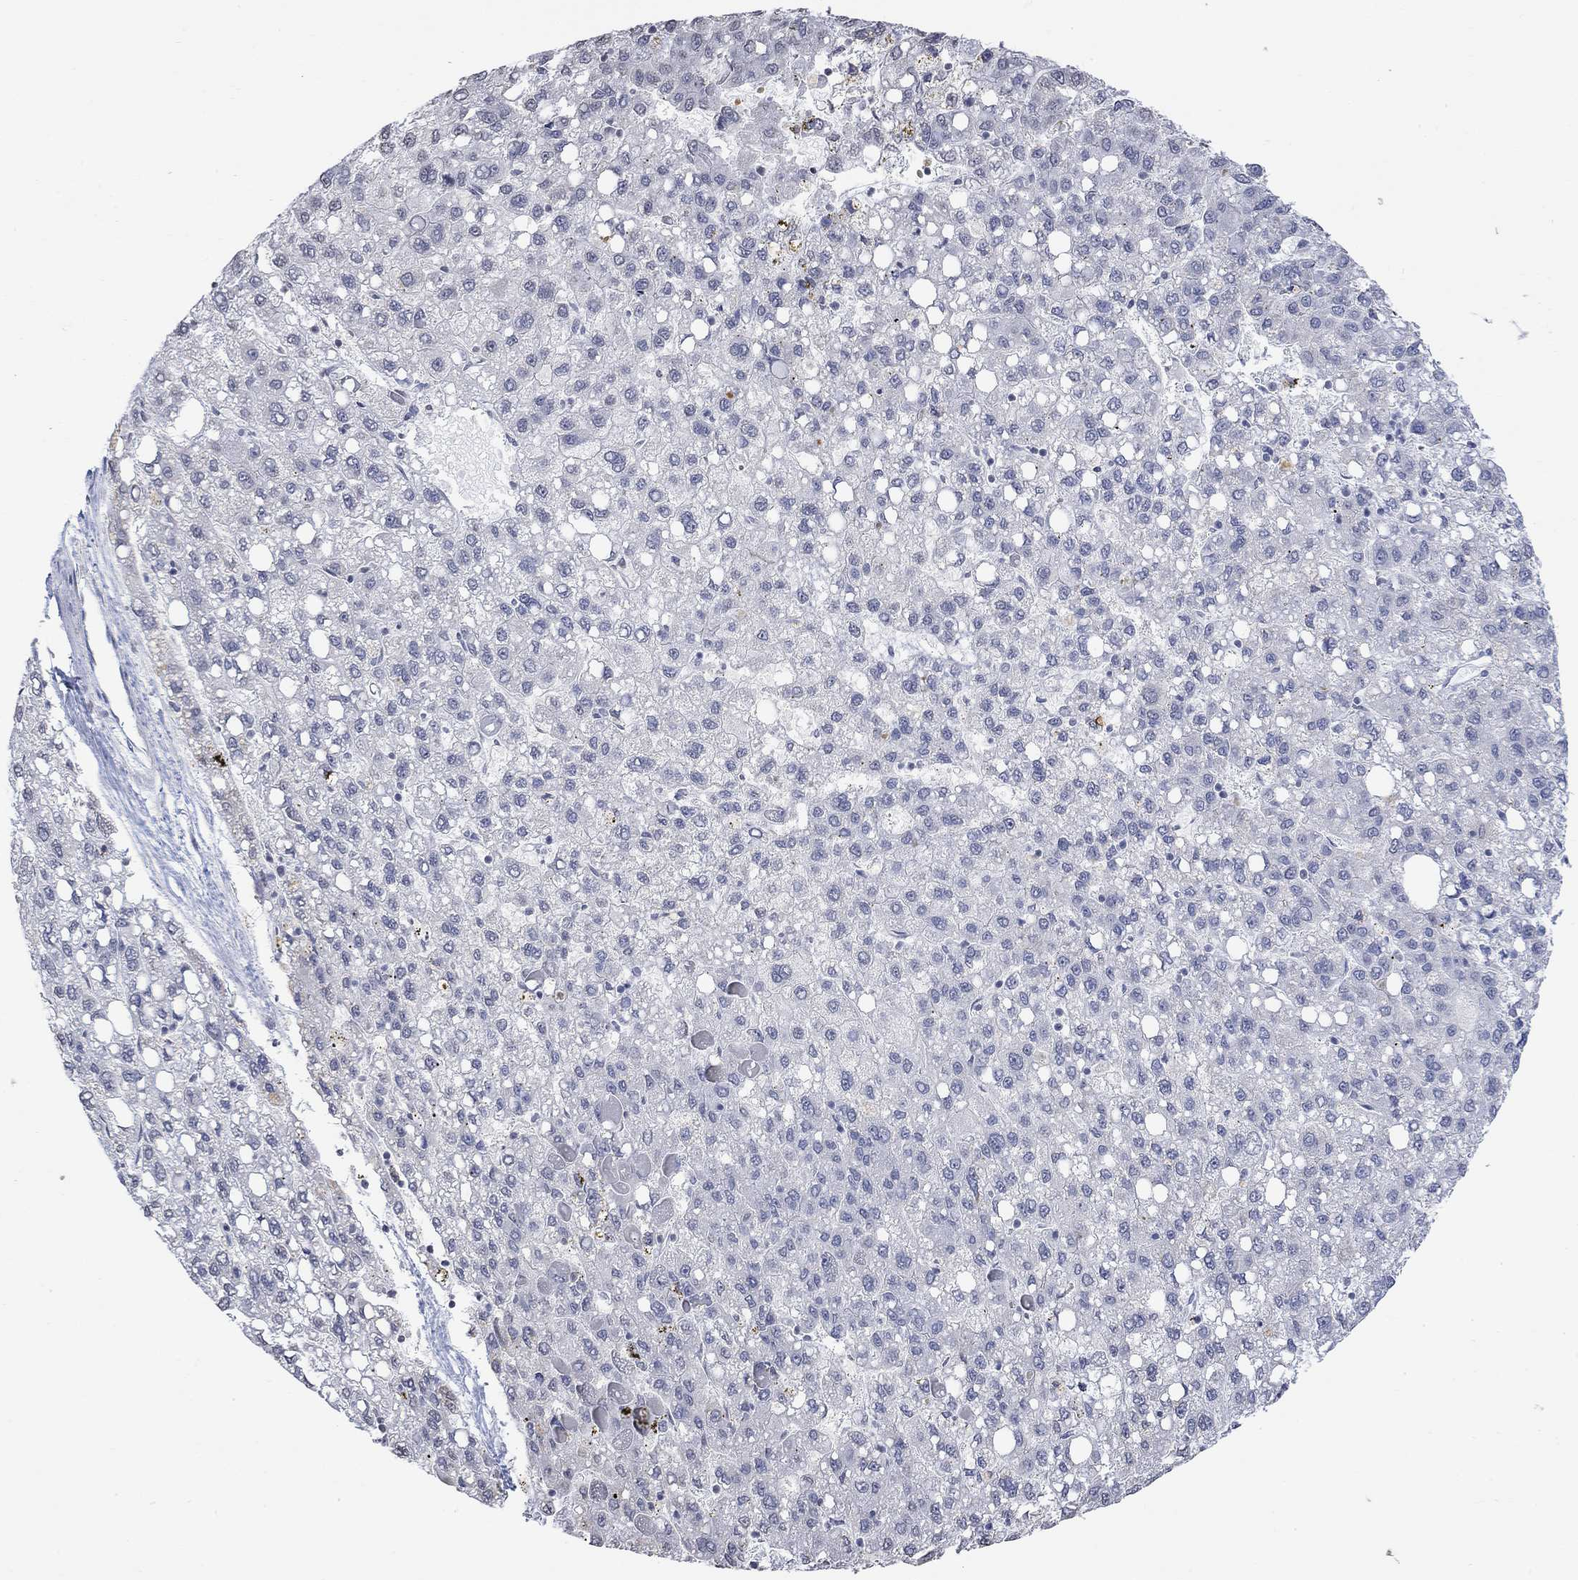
{"staining": {"intensity": "negative", "quantity": "none", "location": "none"}, "tissue": "liver cancer", "cell_type": "Tumor cells", "image_type": "cancer", "snomed": [{"axis": "morphology", "description": "Carcinoma, Hepatocellular, NOS"}, {"axis": "topography", "description": "Liver"}], "caption": "DAB immunohistochemical staining of liver cancer (hepatocellular carcinoma) reveals no significant expression in tumor cells.", "gene": "TMEM255A", "patient": {"sex": "female", "age": 82}}